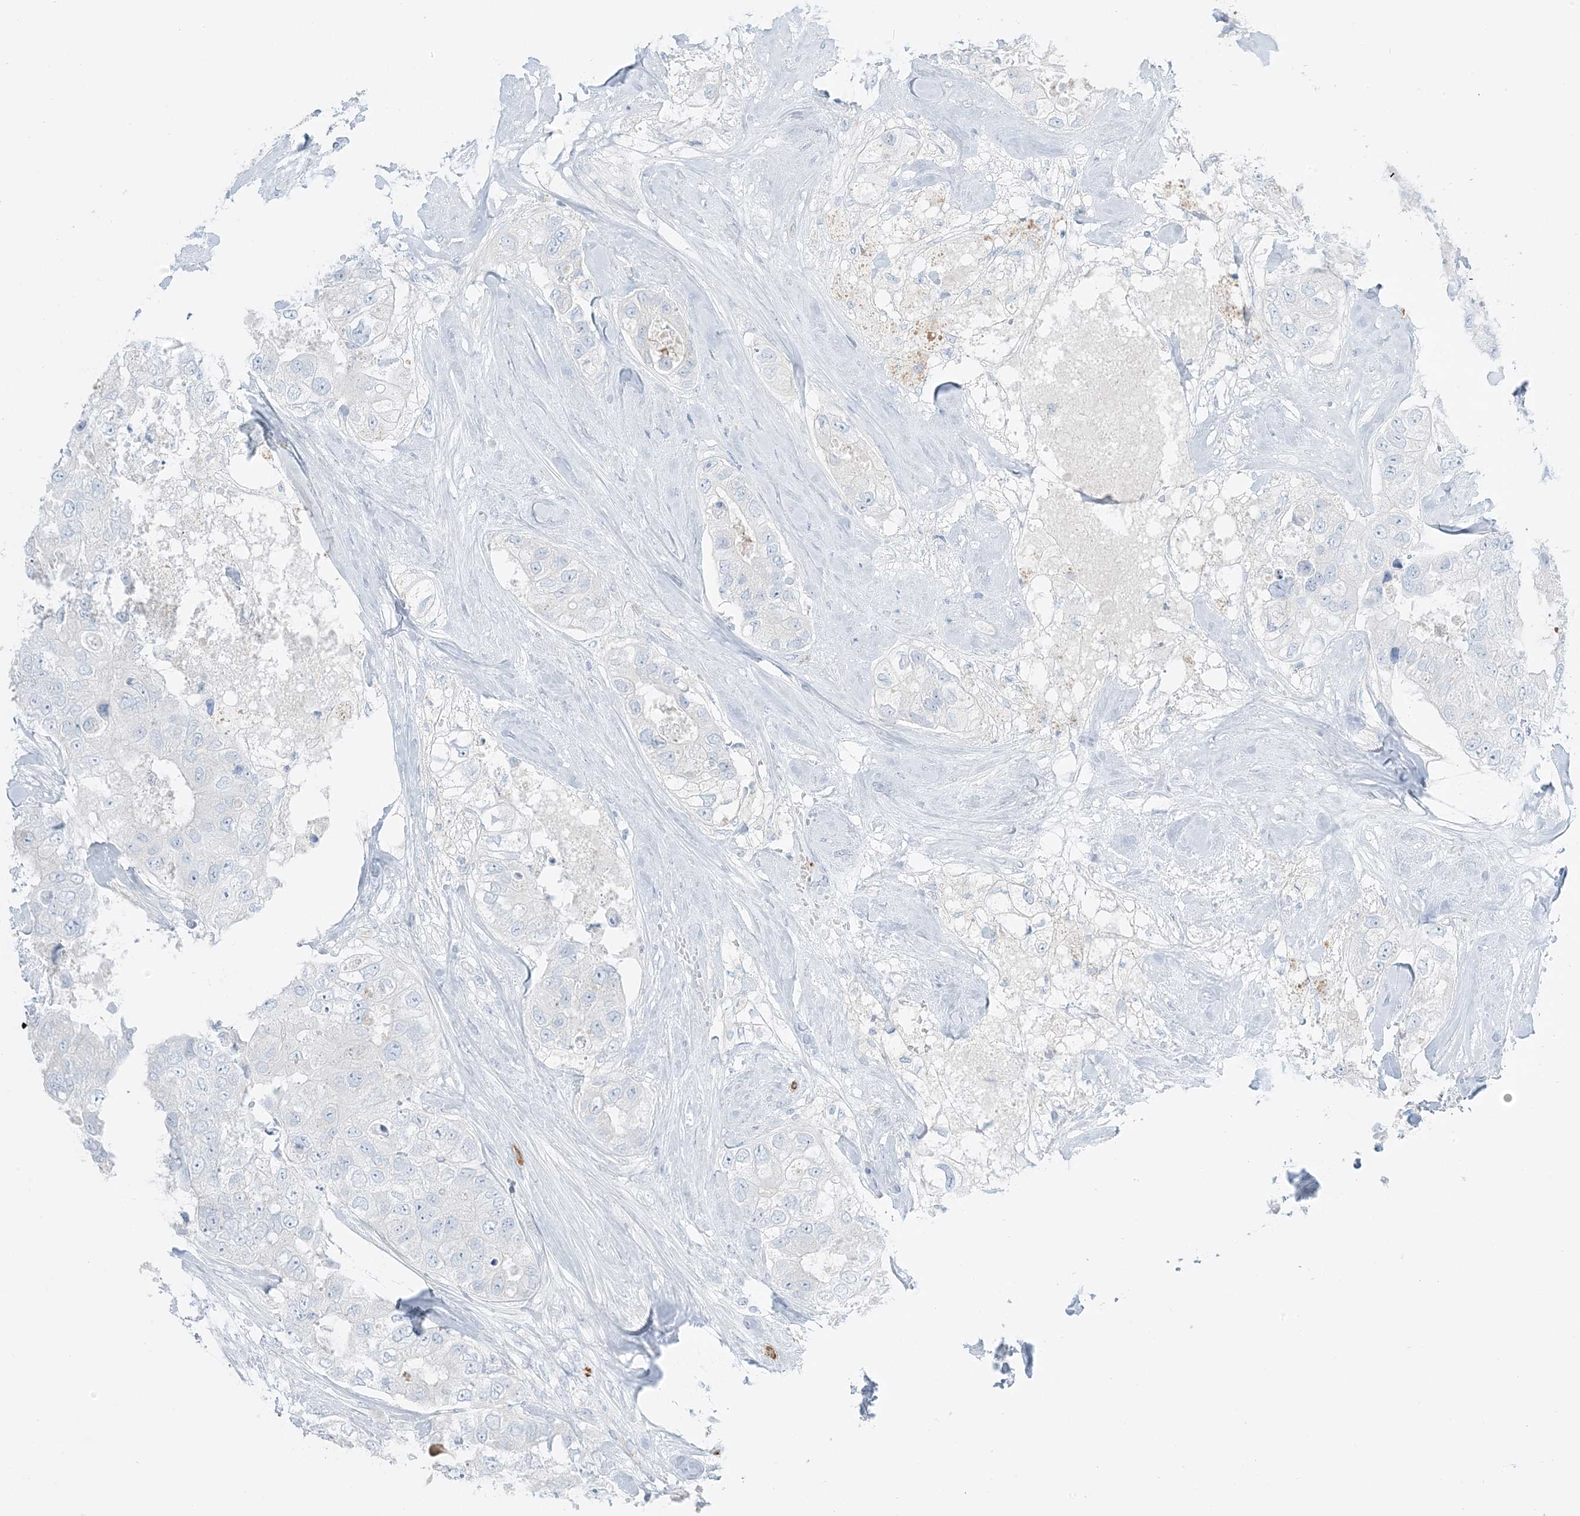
{"staining": {"intensity": "negative", "quantity": "none", "location": "none"}, "tissue": "breast cancer", "cell_type": "Tumor cells", "image_type": "cancer", "snomed": [{"axis": "morphology", "description": "Duct carcinoma"}, {"axis": "topography", "description": "Breast"}], "caption": "Immunohistochemistry (IHC) image of neoplastic tissue: infiltrating ductal carcinoma (breast) stained with DAB exhibits no significant protein staining in tumor cells.", "gene": "EPS8L3", "patient": {"sex": "female", "age": 62}}